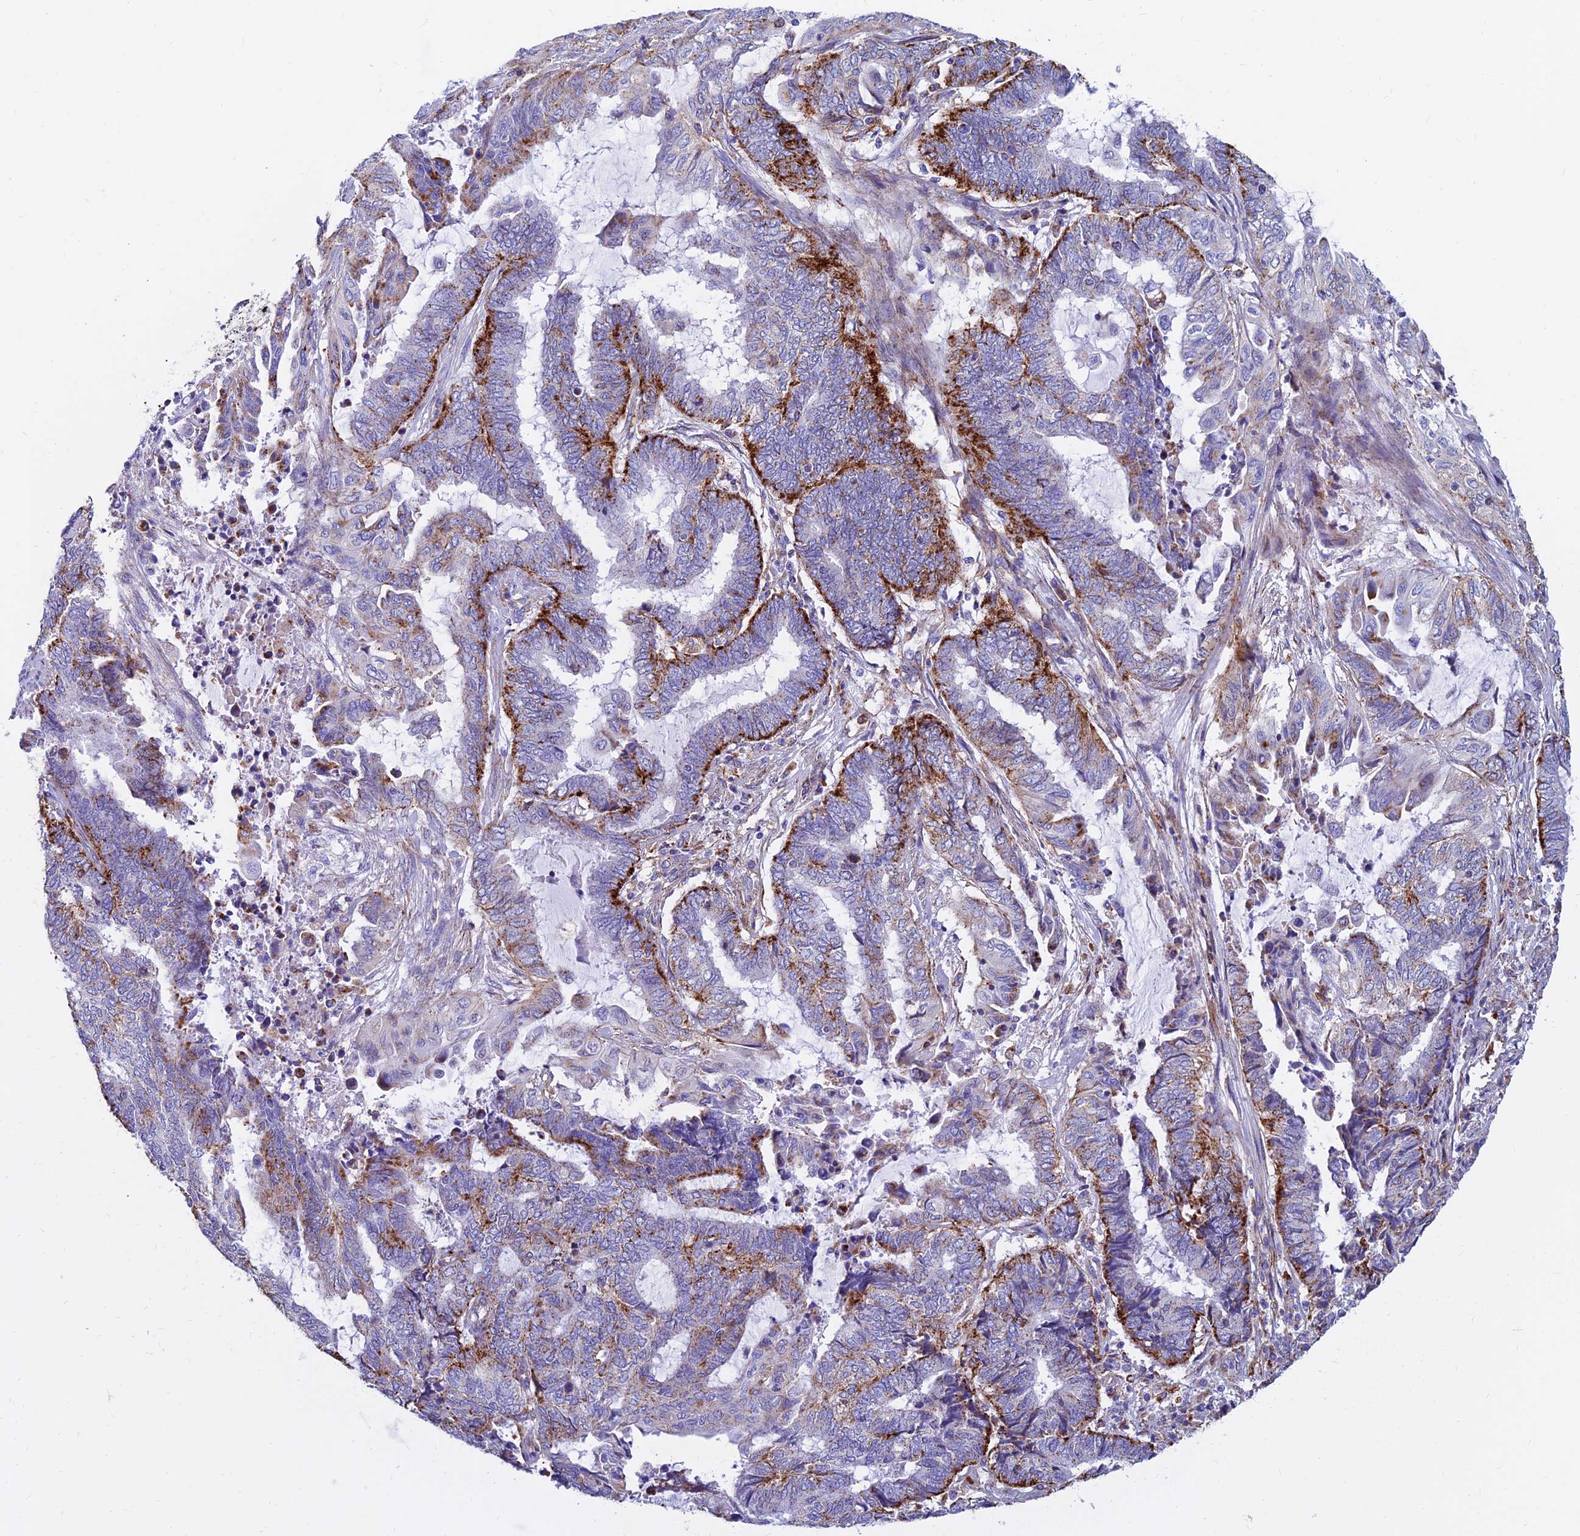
{"staining": {"intensity": "strong", "quantity": "25%-75%", "location": "cytoplasmic/membranous"}, "tissue": "endometrial cancer", "cell_type": "Tumor cells", "image_type": "cancer", "snomed": [{"axis": "morphology", "description": "Adenocarcinoma, NOS"}, {"axis": "topography", "description": "Uterus"}, {"axis": "topography", "description": "Endometrium"}], "caption": "The immunohistochemical stain highlights strong cytoplasmic/membranous expression in tumor cells of adenocarcinoma (endometrial) tissue.", "gene": "SPNS1", "patient": {"sex": "female", "age": 70}}